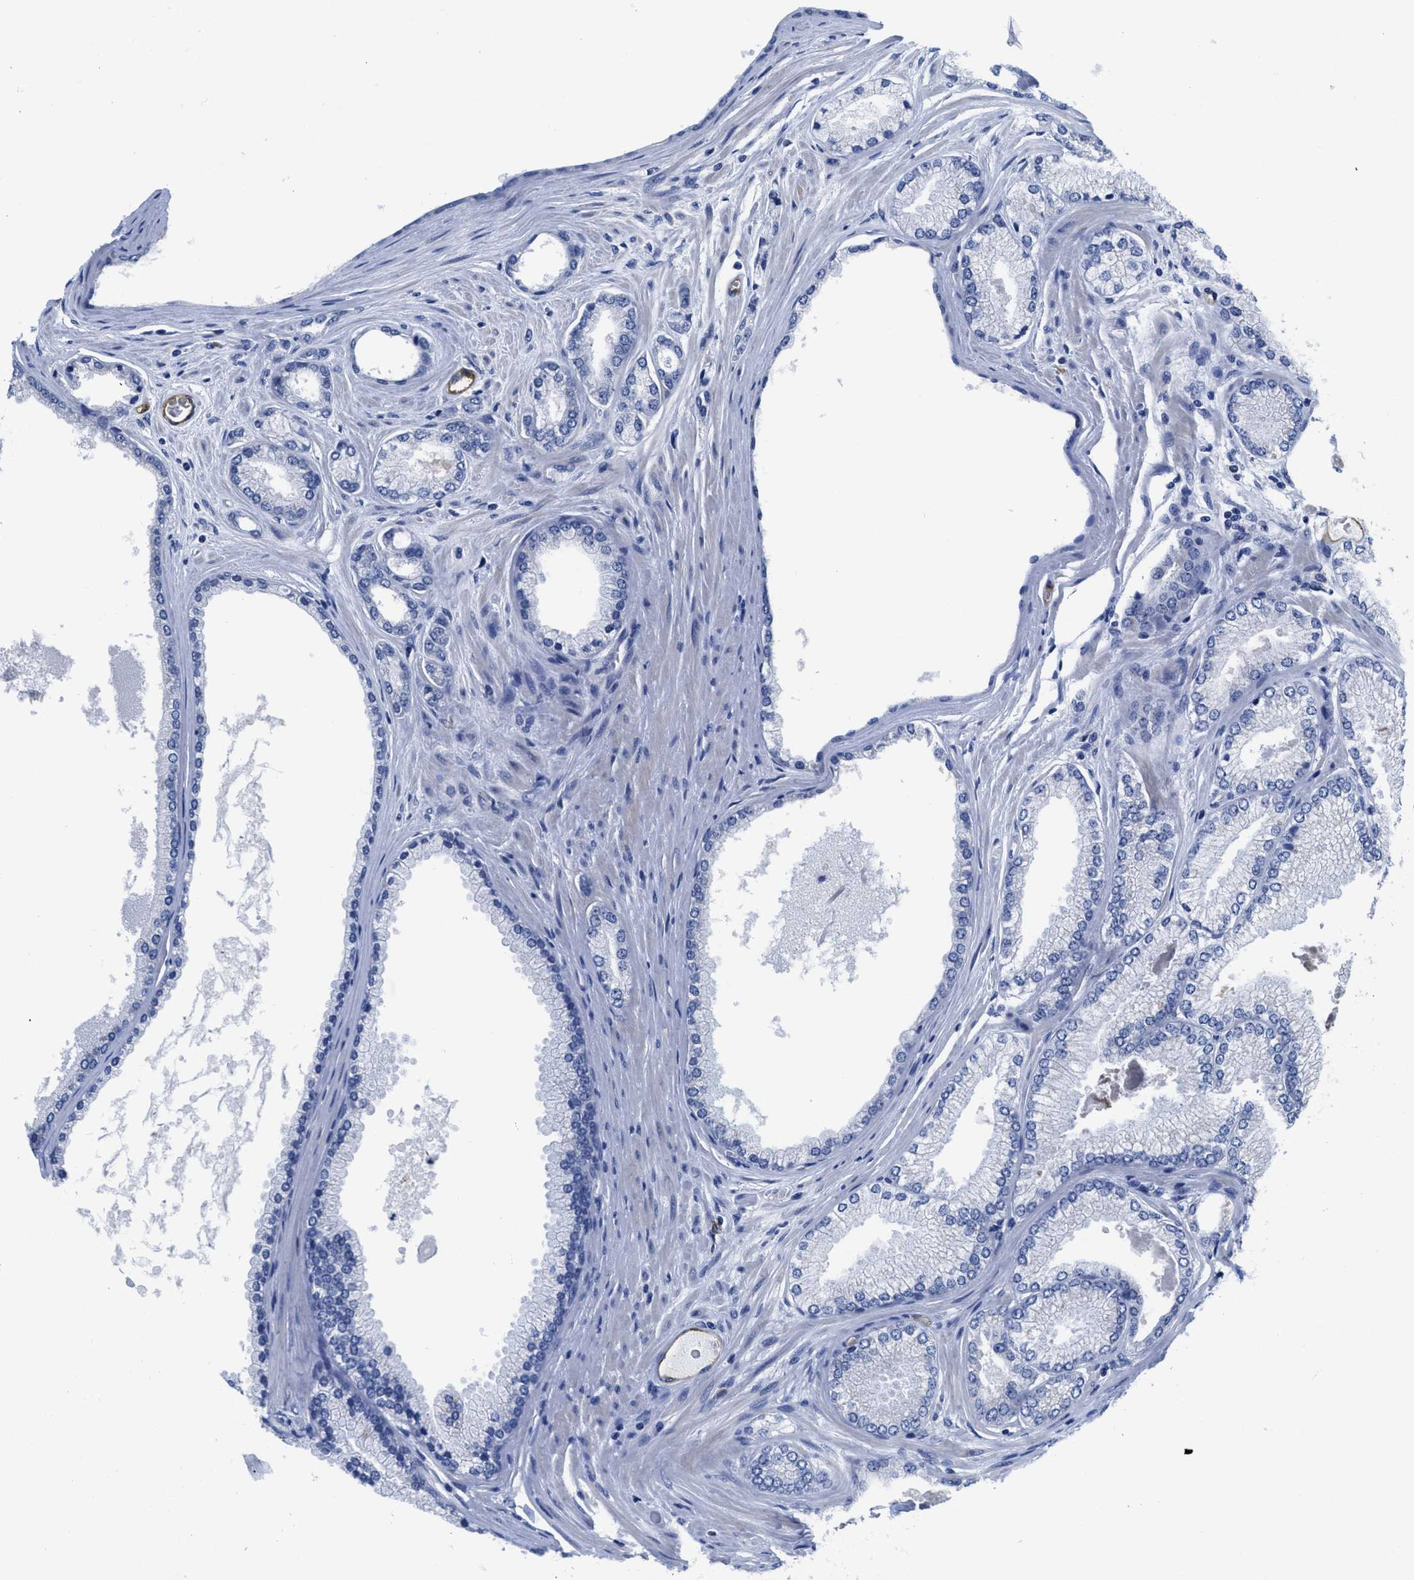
{"staining": {"intensity": "negative", "quantity": "none", "location": "none"}, "tissue": "prostate cancer", "cell_type": "Tumor cells", "image_type": "cancer", "snomed": [{"axis": "morphology", "description": "Adenocarcinoma, High grade"}, {"axis": "topography", "description": "Prostate"}], "caption": "Immunohistochemical staining of human adenocarcinoma (high-grade) (prostate) reveals no significant staining in tumor cells.", "gene": "ACKR1", "patient": {"sex": "male", "age": 71}}